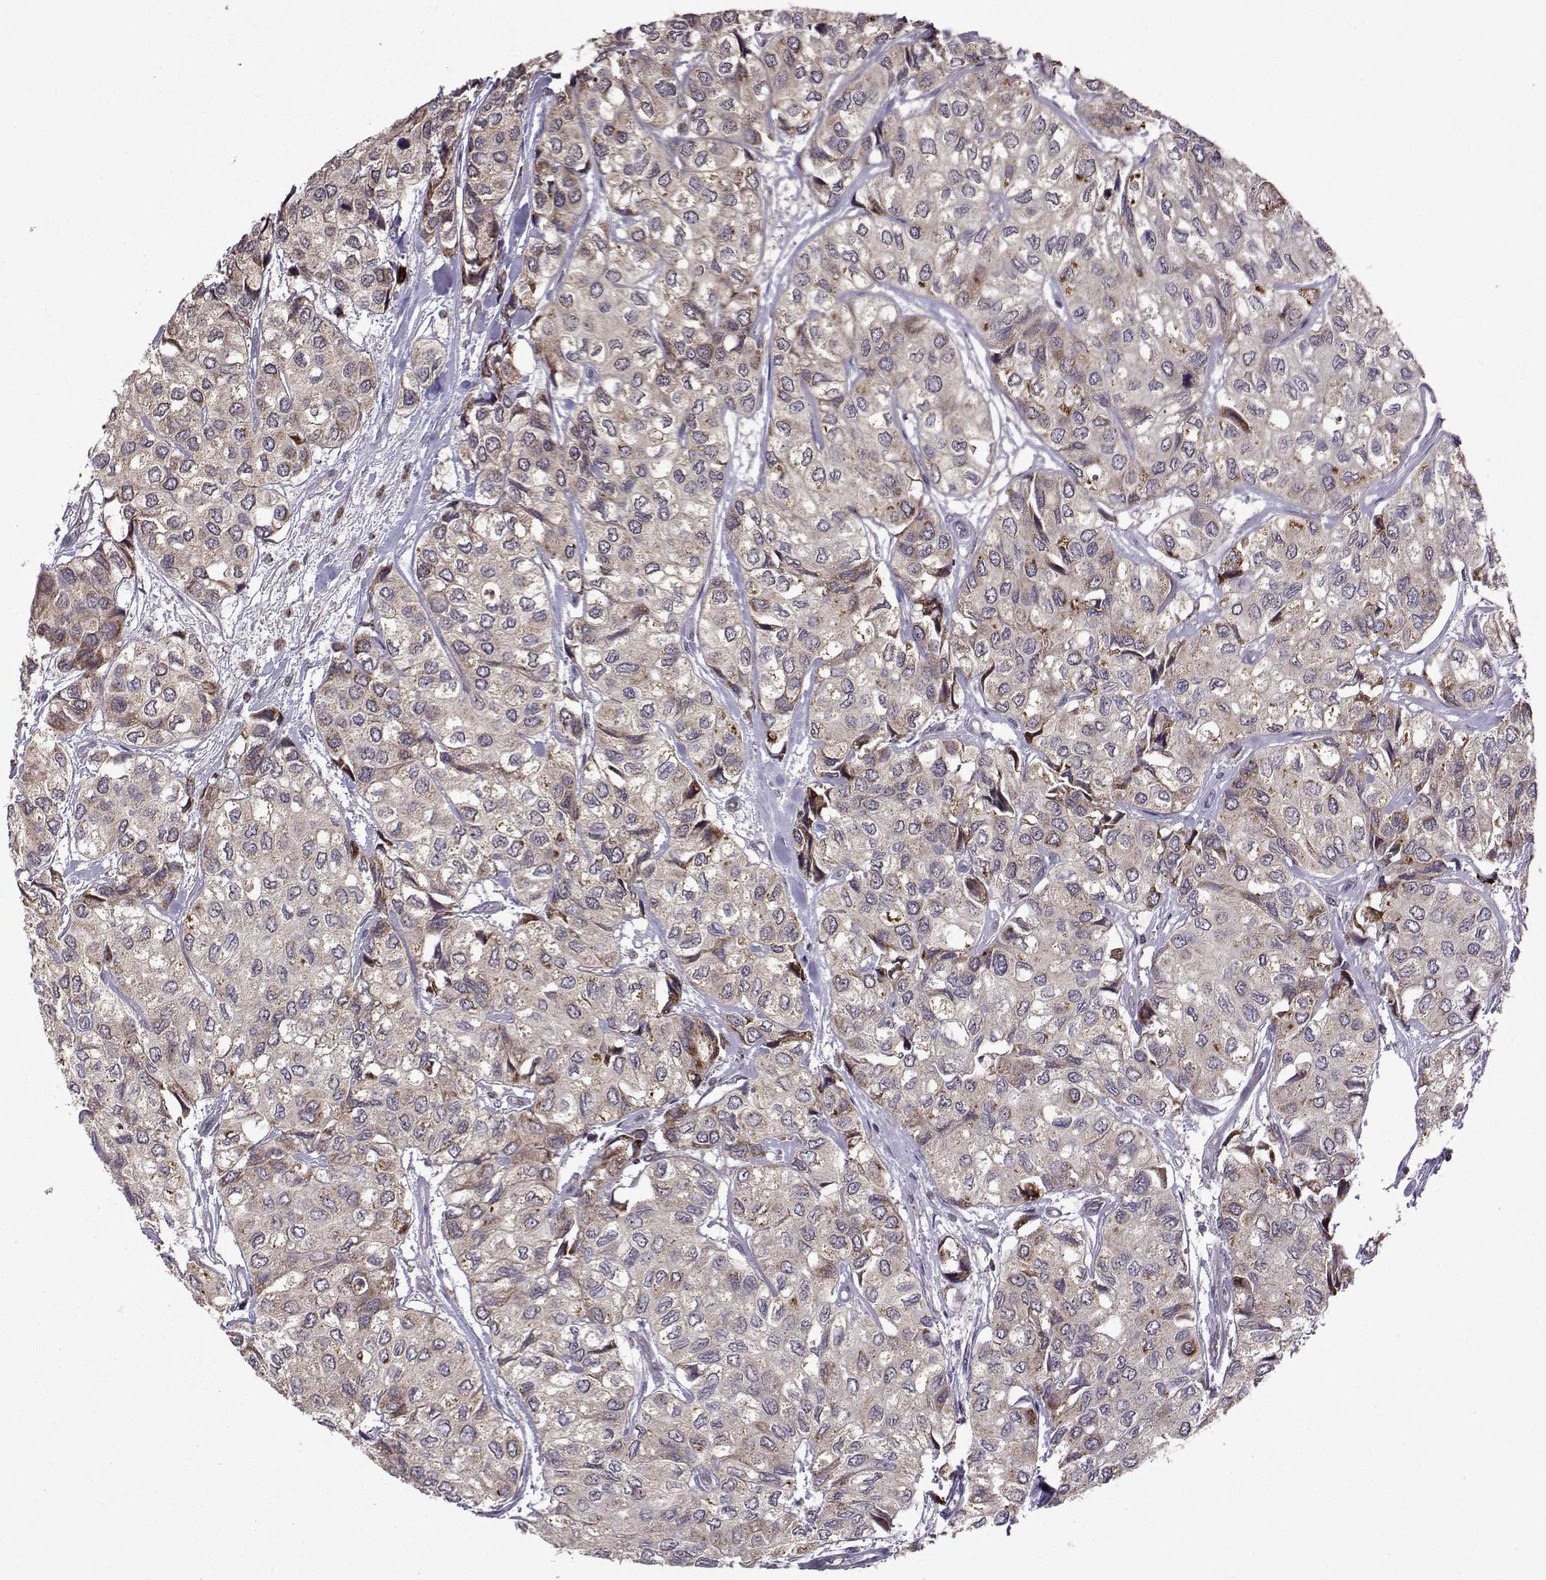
{"staining": {"intensity": "negative", "quantity": "none", "location": "none"}, "tissue": "urothelial cancer", "cell_type": "Tumor cells", "image_type": "cancer", "snomed": [{"axis": "morphology", "description": "Urothelial carcinoma, High grade"}, {"axis": "topography", "description": "Urinary bladder"}], "caption": "This is an IHC histopathology image of urothelial cancer. There is no positivity in tumor cells.", "gene": "TAB2", "patient": {"sex": "male", "age": 73}}